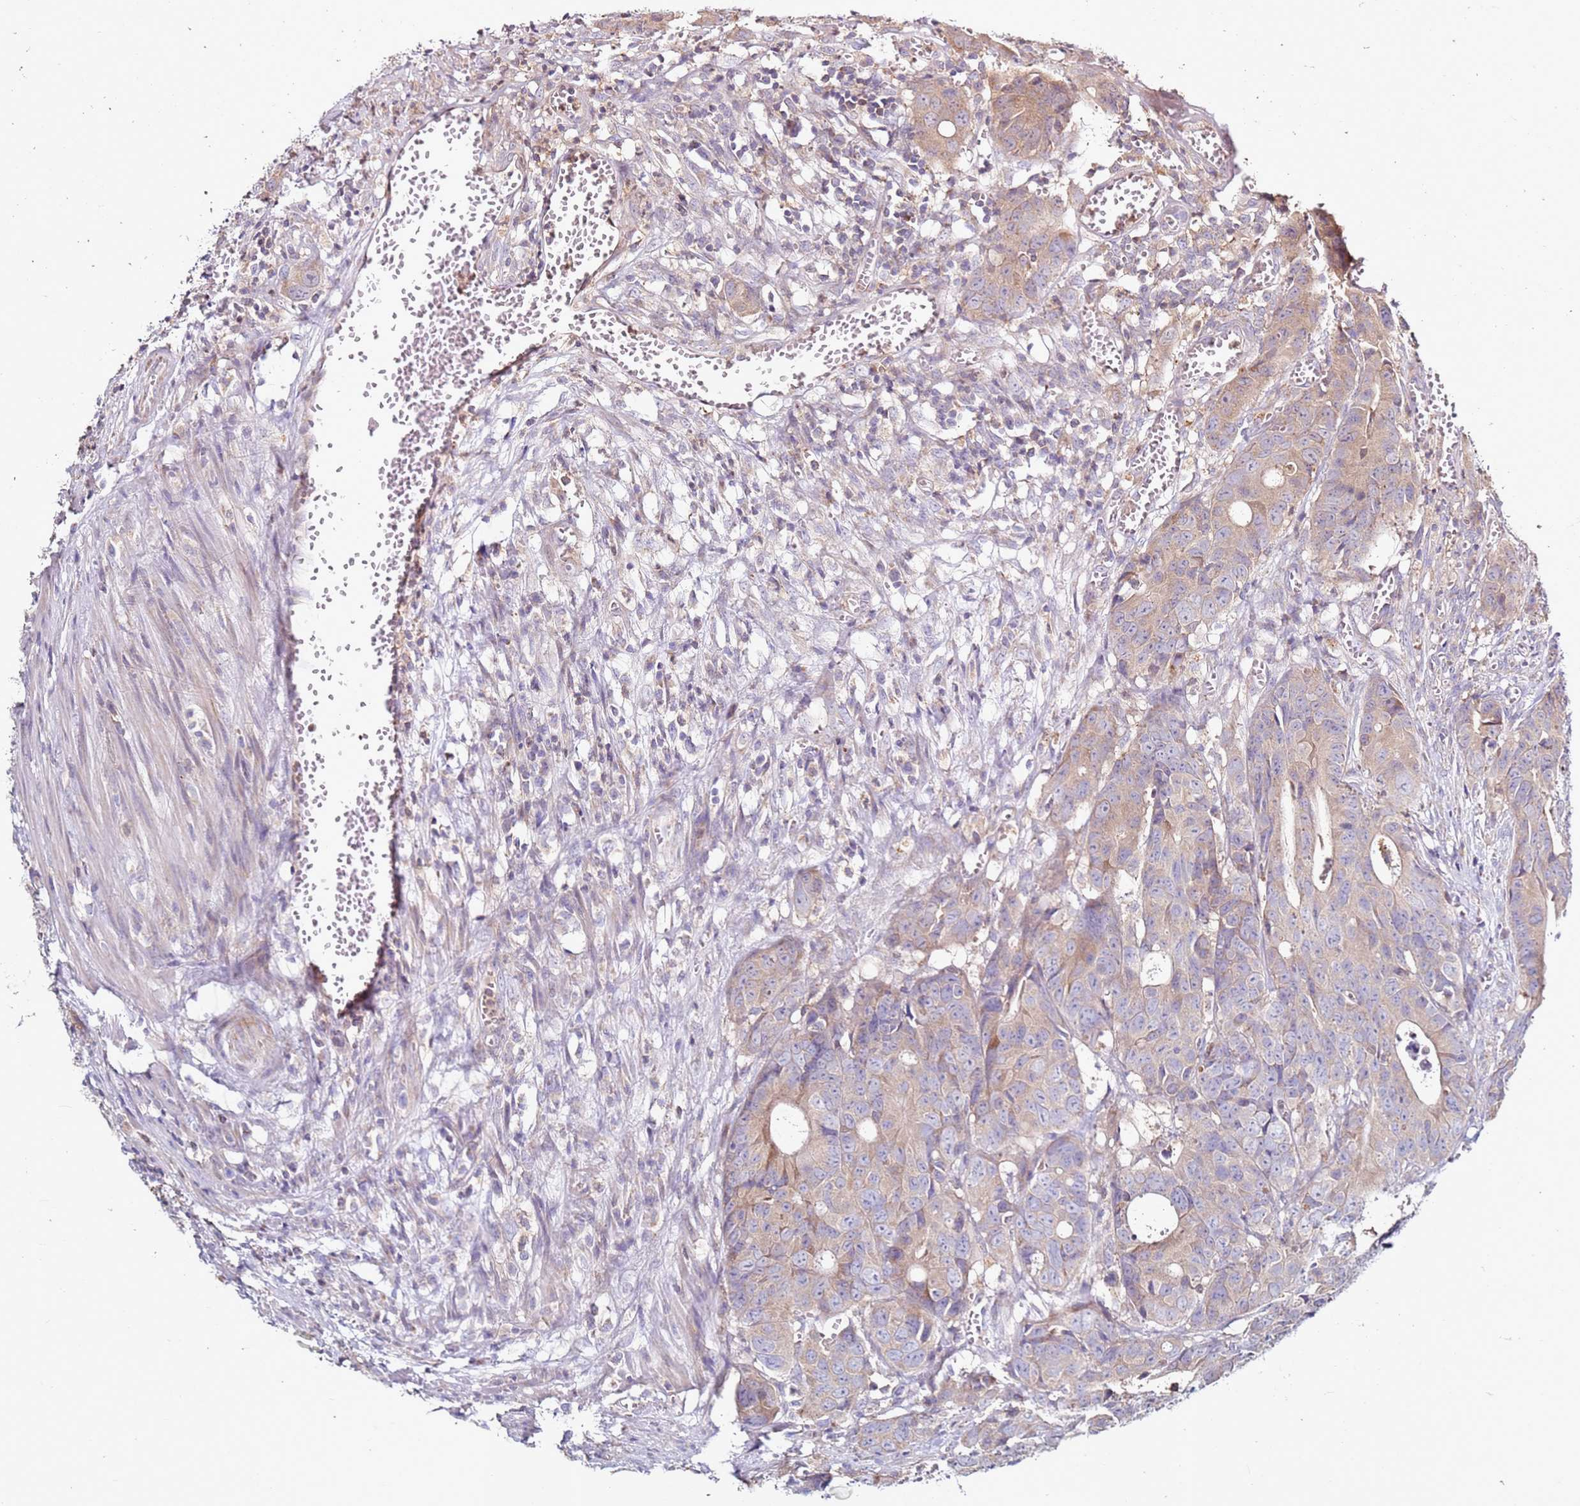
{"staining": {"intensity": "weak", "quantity": "25%-75%", "location": "cytoplasmic/membranous"}, "tissue": "colorectal cancer", "cell_type": "Tumor cells", "image_type": "cancer", "snomed": [{"axis": "morphology", "description": "Adenocarcinoma, NOS"}, {"axis": "topography", "description": "Colon"}], "caption": "The photomicrograph demonstrates staining of colorectal adenocarcinoma, revealing weak cytoplasmic/membranous protein staining (brown color) within tumor cells.", "gene": "CNOT9", "patient": {"sex": "female", "age": 57}}